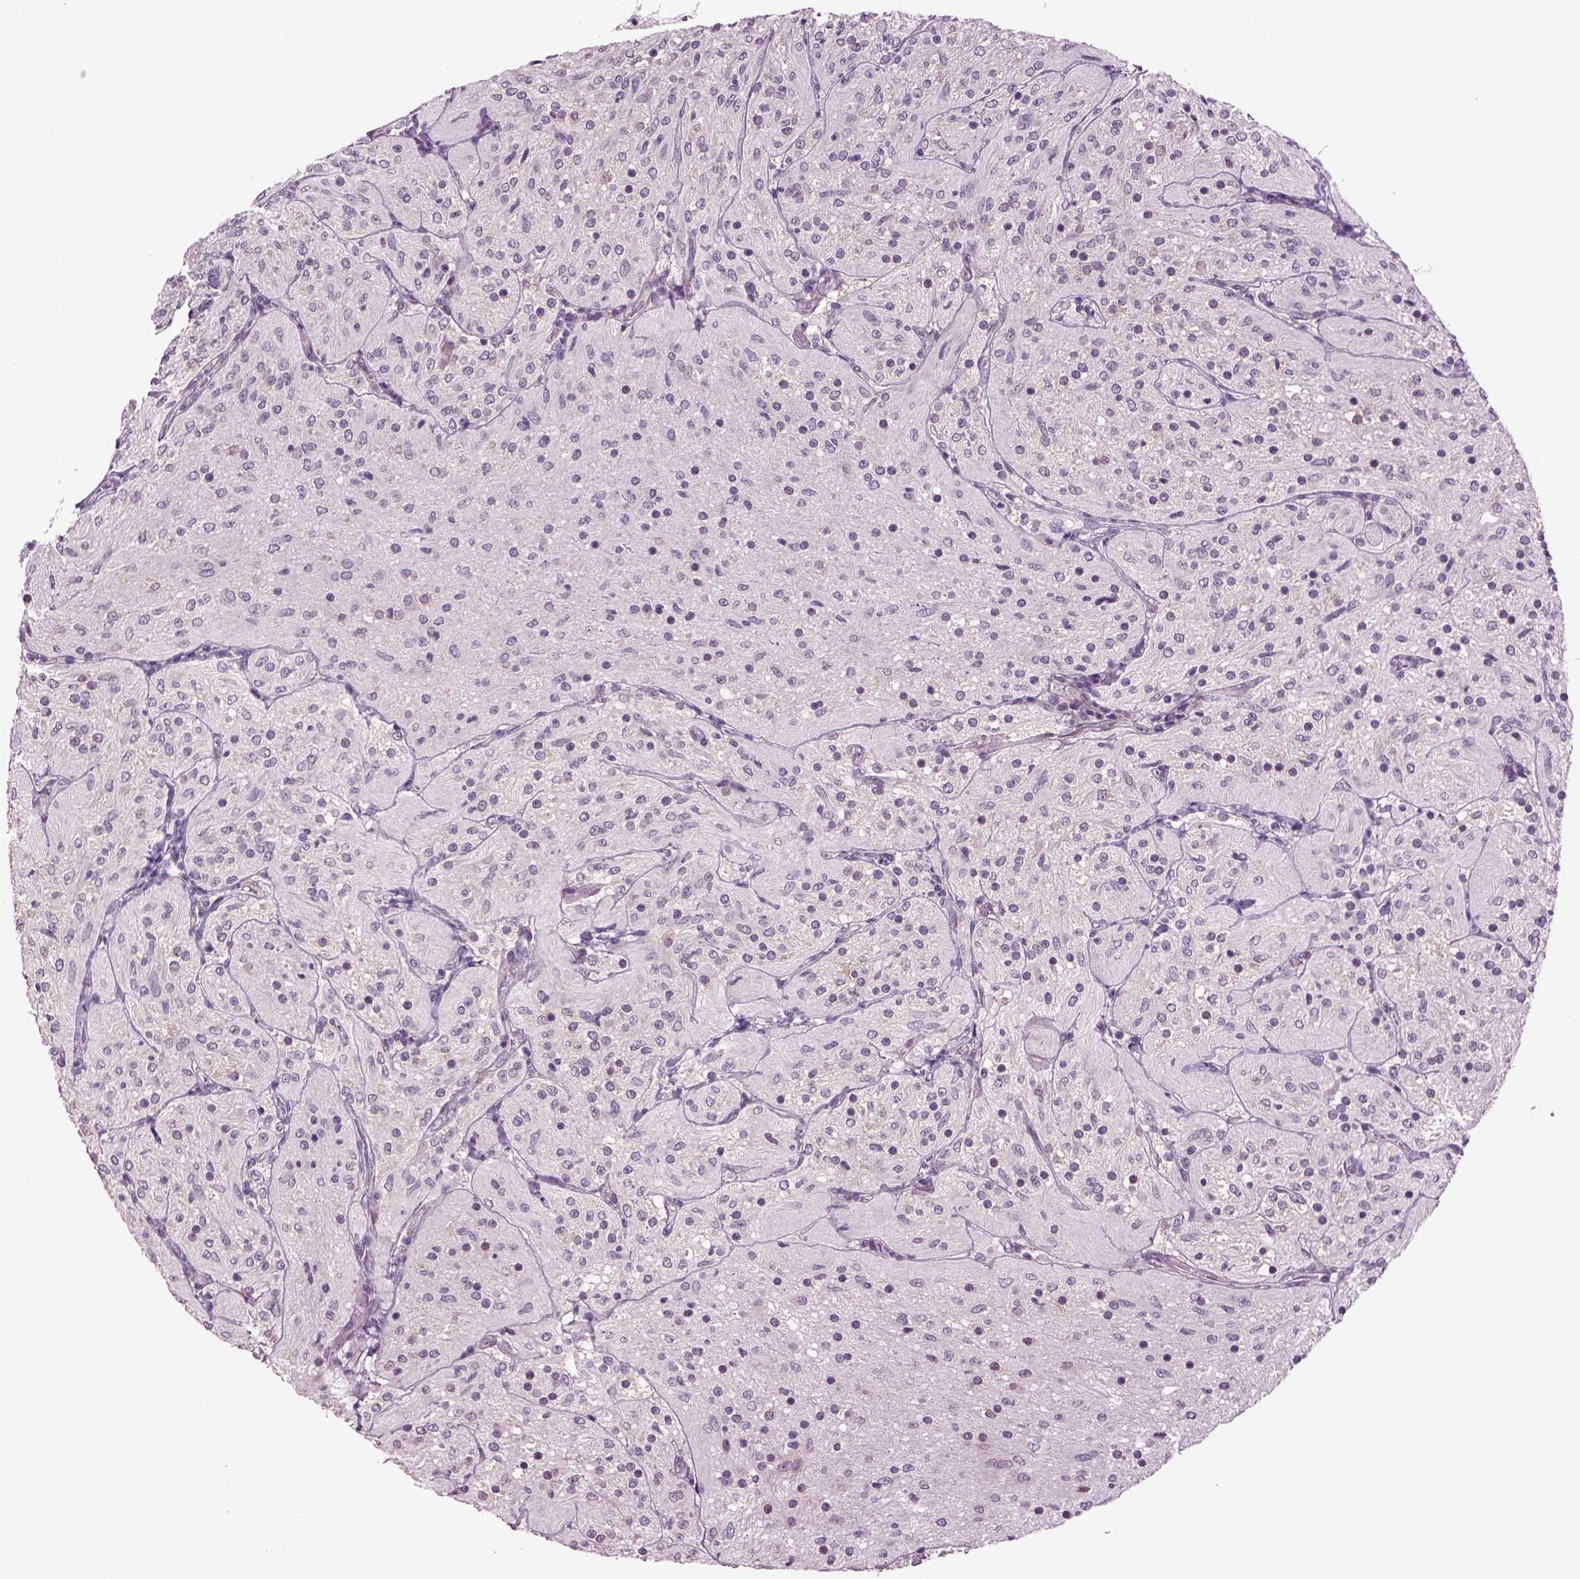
{"staining": {"intensity": "negative", "quantity": "none", "location": "none"}, "tissue": "glioma", "cell_type": "Tumor cells", "image_type": "cancer", "snomed": [{"axis": "morphology", "description": "Glioma, malignant, Low grade"}, {"axis": "topography", "description": "Brain"}], "caption": "Tumor cells show no significant positivity in glioma. (Immunohistochemistry, brightfield microscopy, high magnification).", "gene": "PLCH2", "patient": {"sex": "male", "age": 3}}